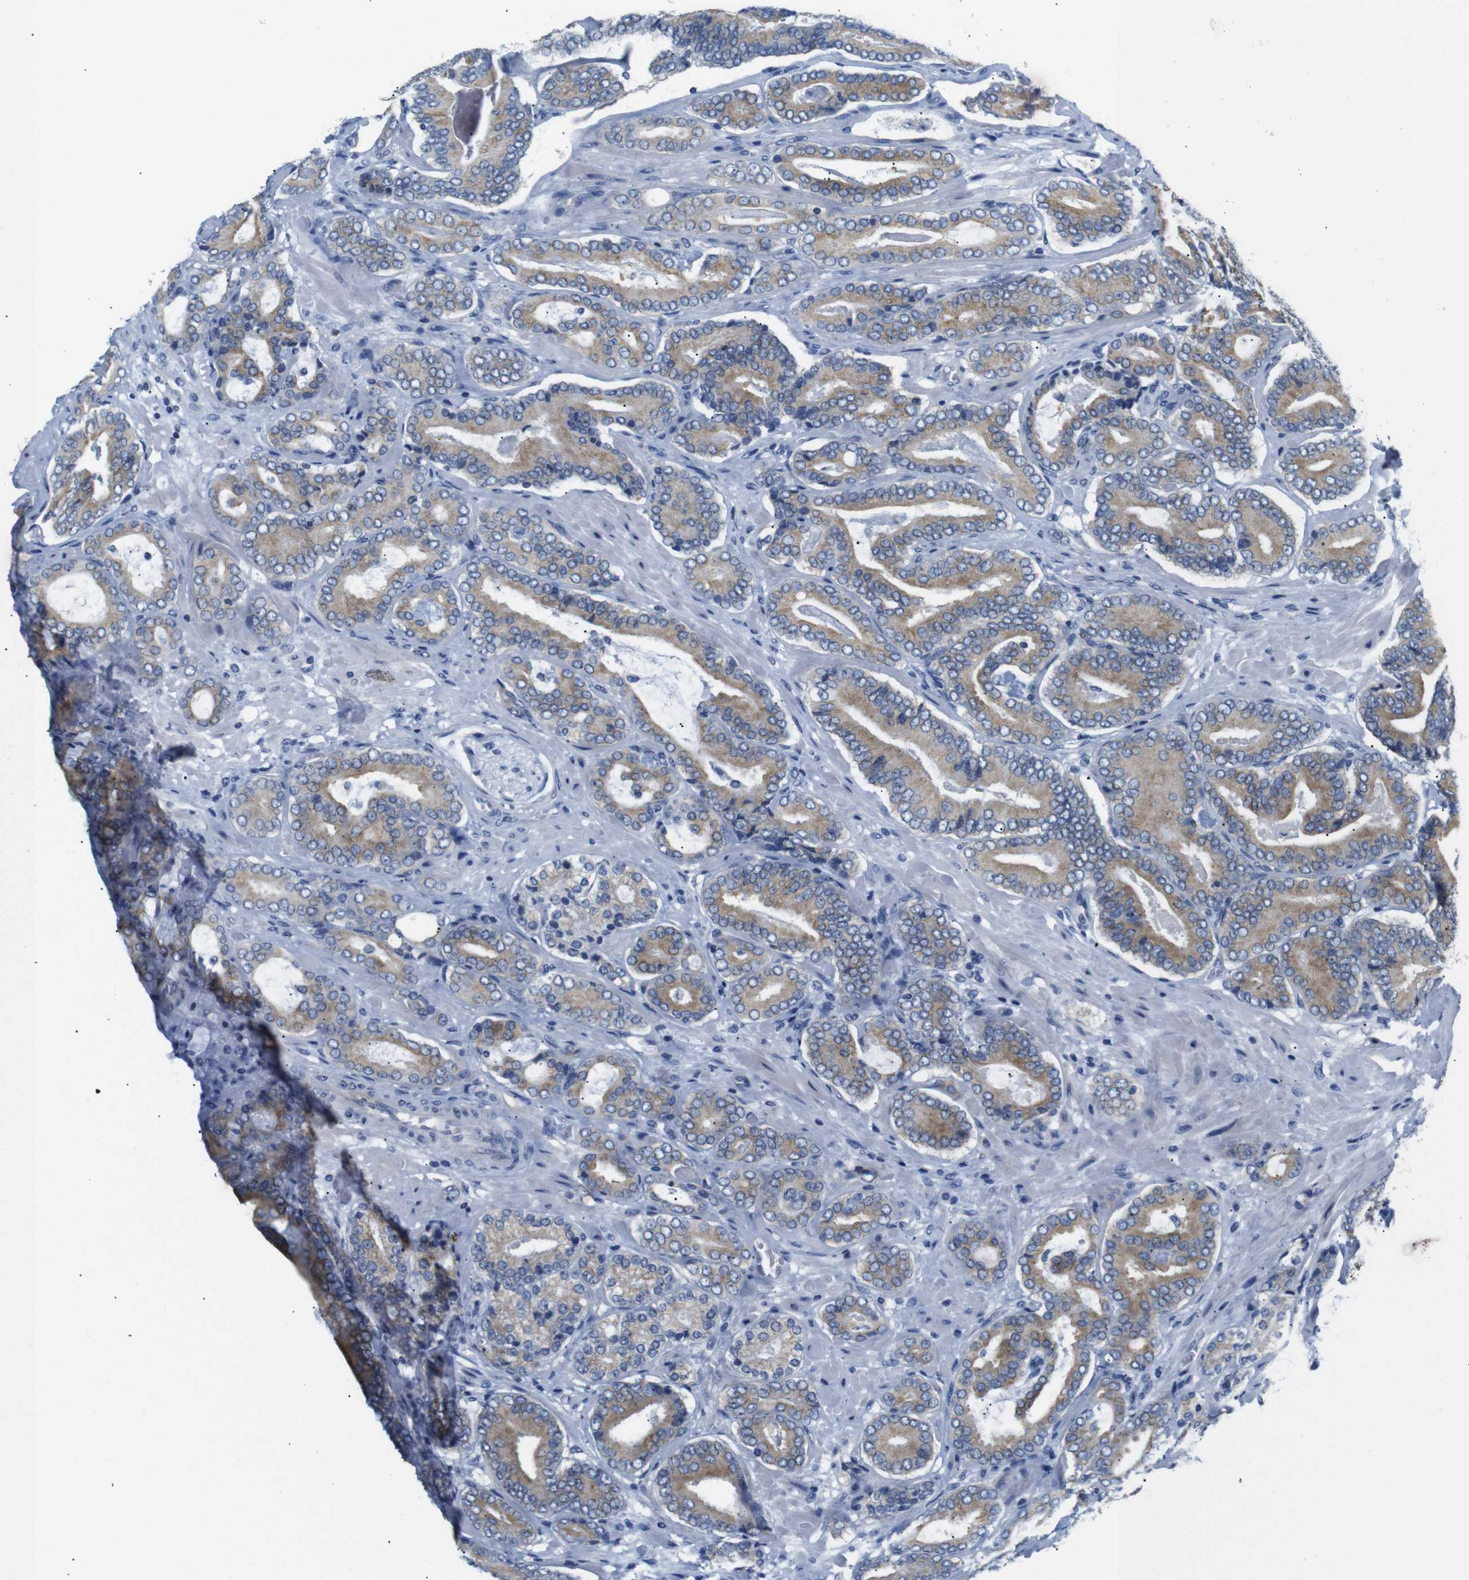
{"staining": {"intensity": "moderate", "quantity": ">75%", "location": "cytoplasmic/membranous"}, "tissue": "prostate cancer", "cell_type": "Tumor cells", "image_type": "cancer", "snomed": [{"axis": "morphology", "description": "Adenocarcinoma, High grade"}, {"axis": "topography", "description": "Prostate"}], "caption": "The histopathology image demonstrates immunohistochemical staining of prostate cancer. There is moderate cytoplasmic/membranous staining is present in approximately >75% of tumor cells. (DAB = brown stain, brightfield microscopy at high magnification).", "gene": "DCP1A", "patient": {"sex": "male", "age": 61}}